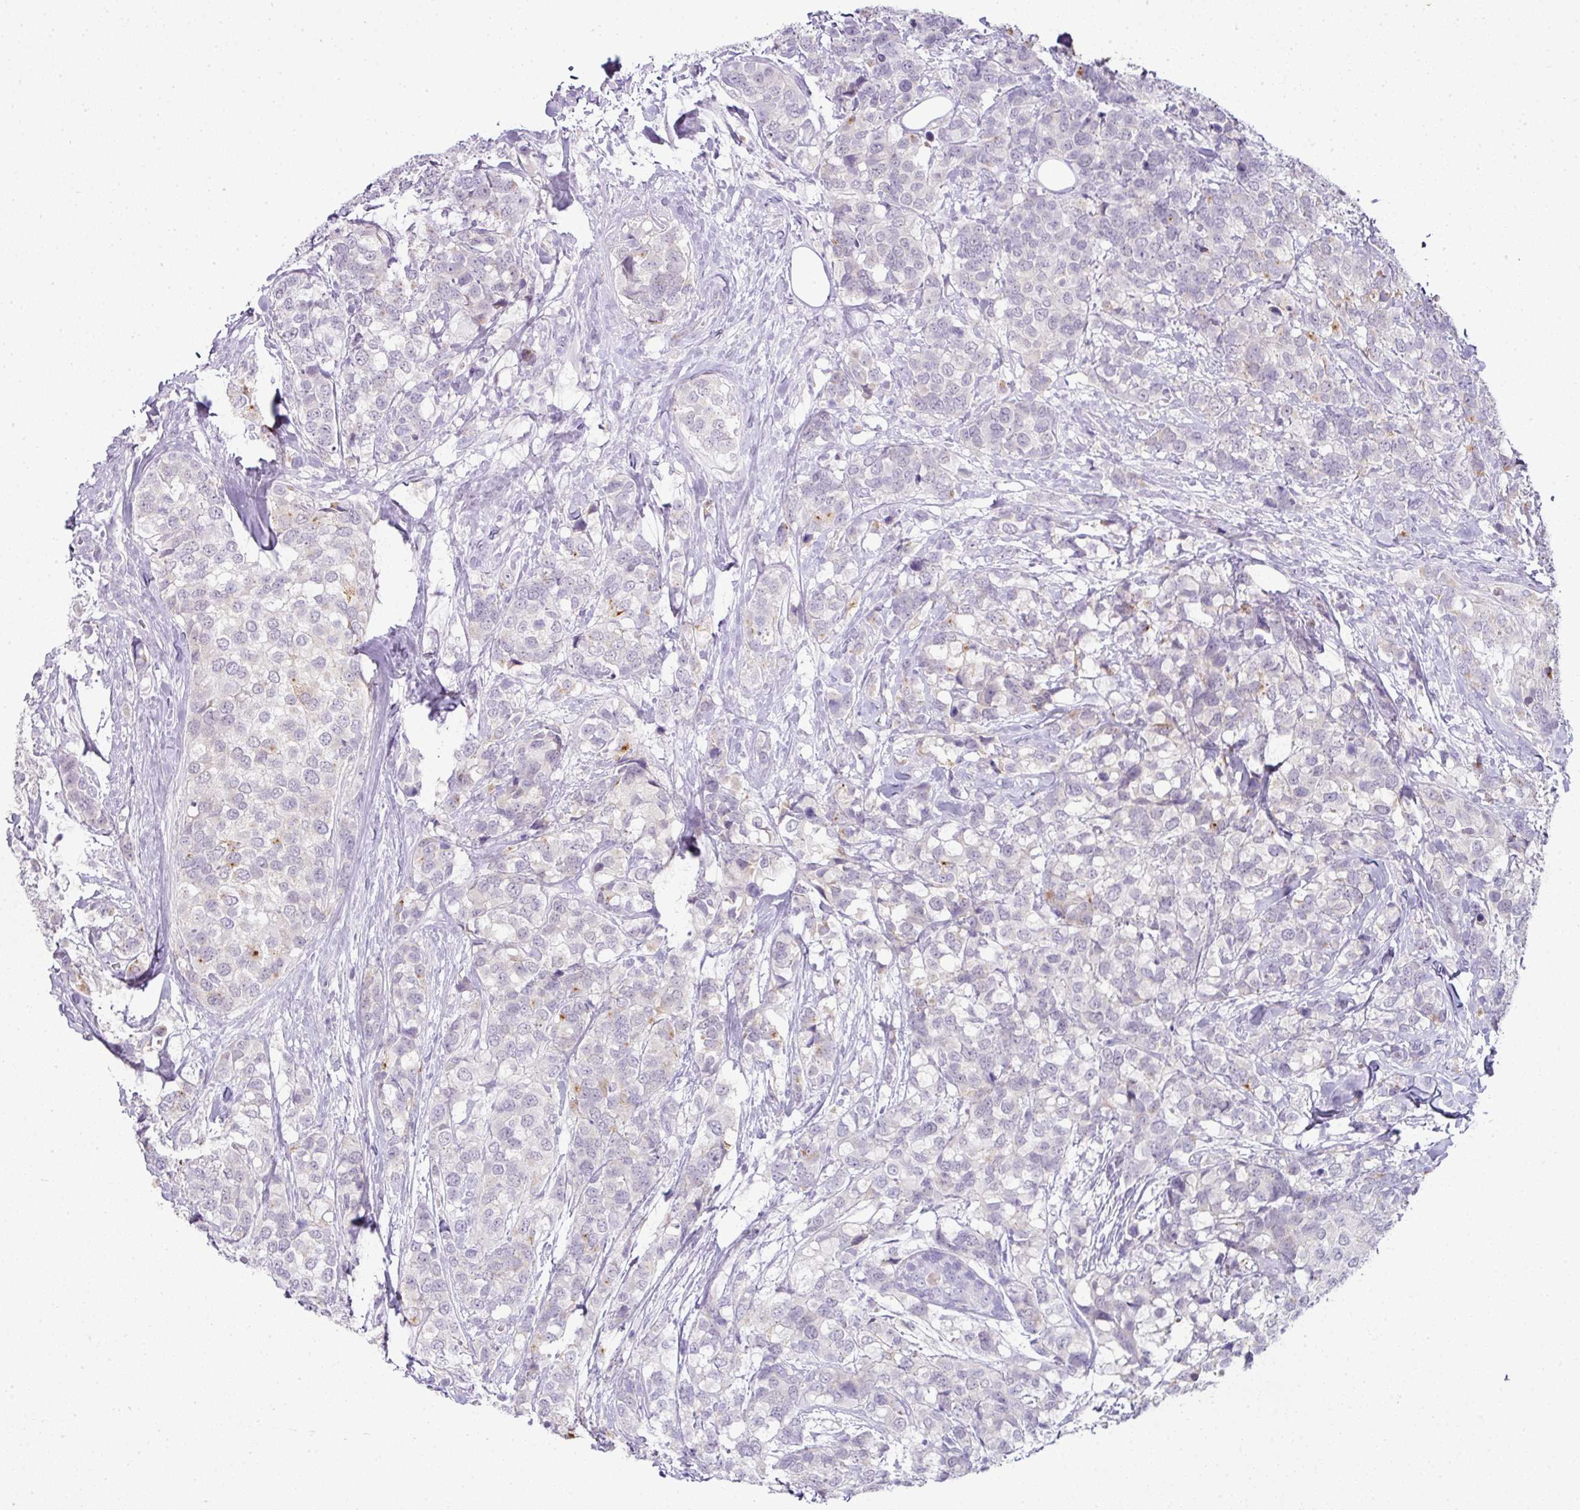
{"staining": {"intensity": "negative", "quantity": "none", "location": "none"}, "tissue": "breast cancer", "cell_type": "Tumor cells", "image_type": "cancer", "snomed": [{"axis": "morphology", "description": "Lobular carcinoma"}, {"axis": "topography", "description": "Breast"}], "caption": "A micrograph of lobular carcinoma (breast) stained for a protein reveals no brown staining in tumor cells.", "gene": "FGF17", "patient": {"sex": "female", "age": 59}}